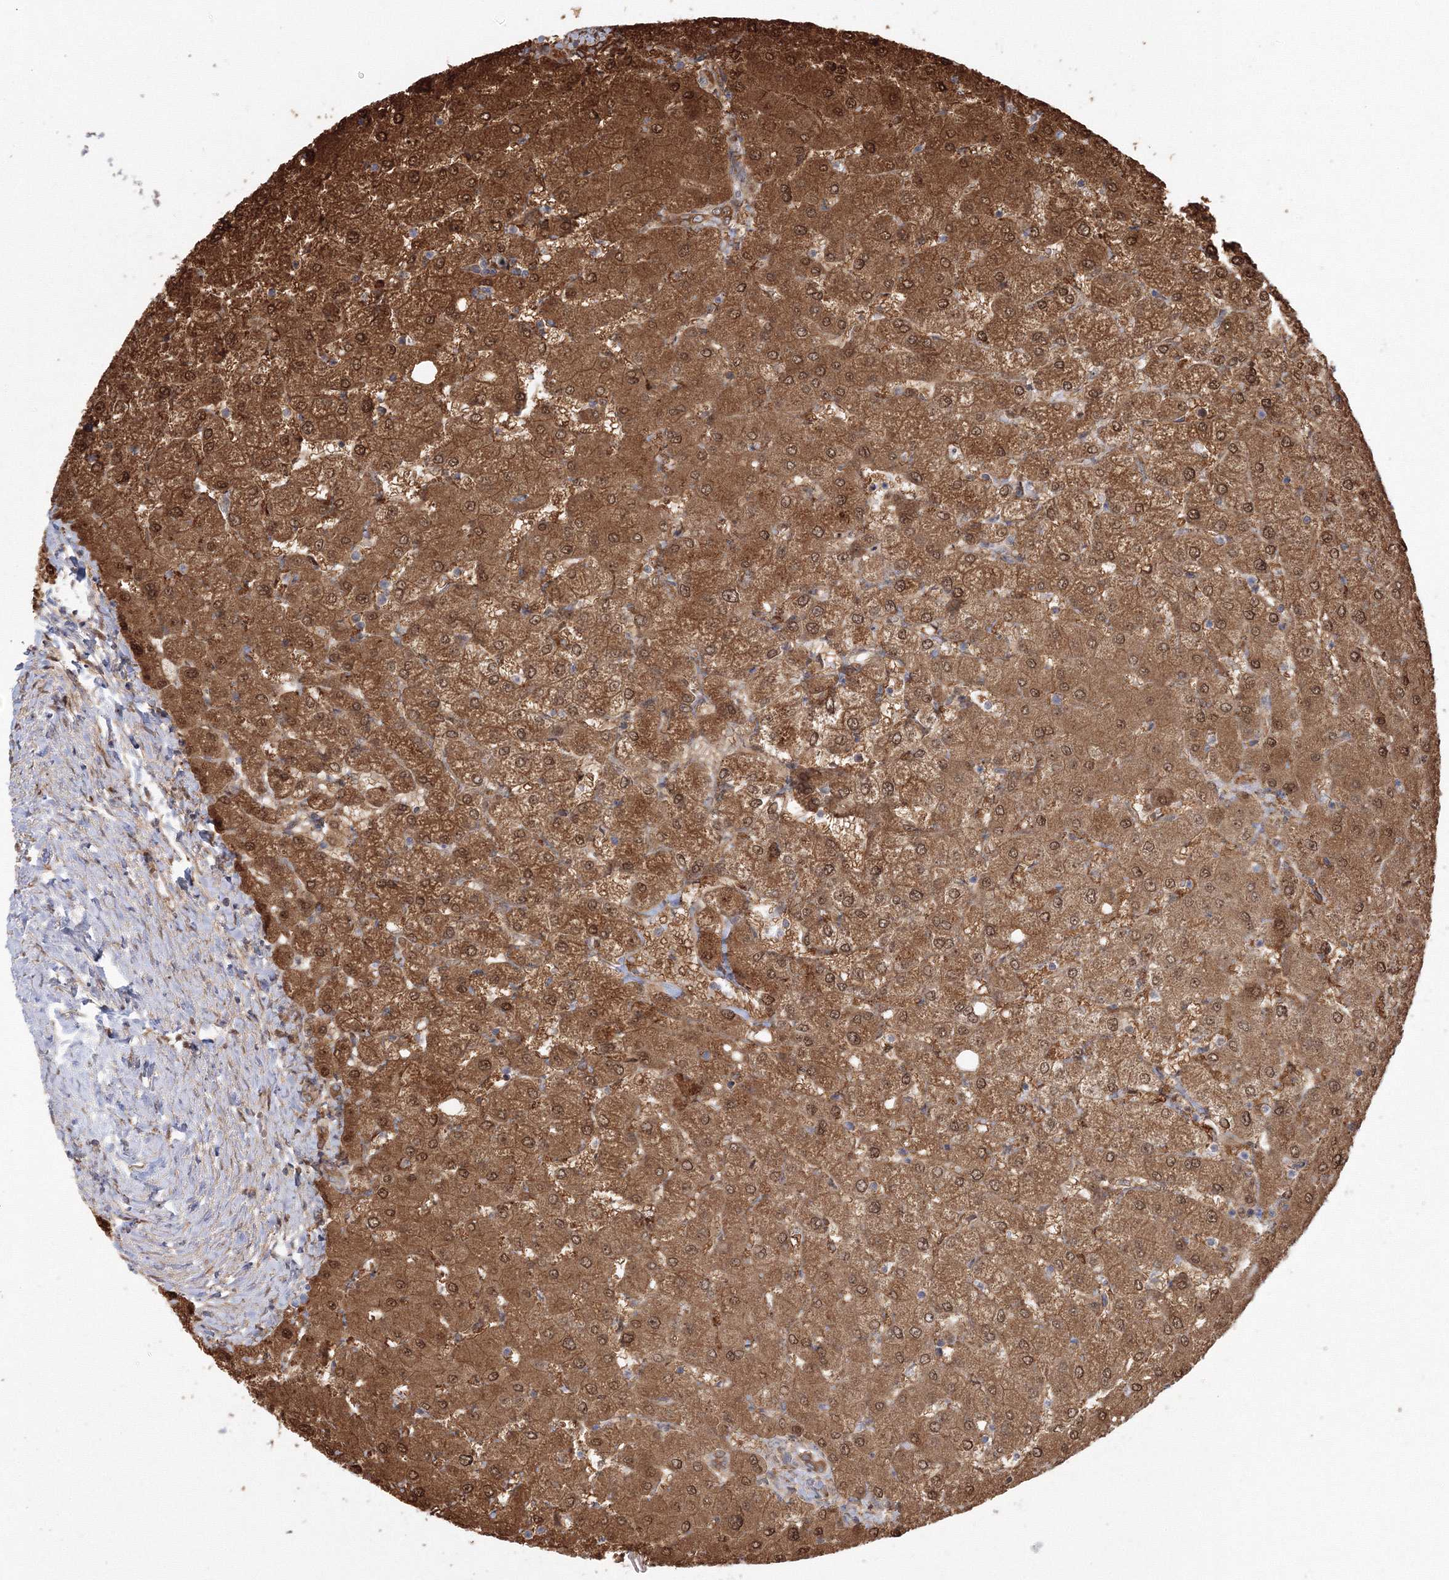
{"staining": {"intensity": "negative", "quantity": "none", "location": "none"}, "tissue": "liver", "cell_type": "Cholangiocytes", "image_type": "normal", "snomed": [{"axis": "morphology", "description": "Normal tissue, NOS"}, {"axis": "topography", "description": "Liver"}], "caption": "Immunohistochemical staining of benign human liver shows no significant staining in cholangiocytes. (Stains: DAB (3,3'-diaminobenzidine) immunohistochemistry with hematoxylin counter stain, Microscopy: brightfield microscopy at high magnification).", "gene": "NPM3", "patient": {"sex": "female", "age": 54}}